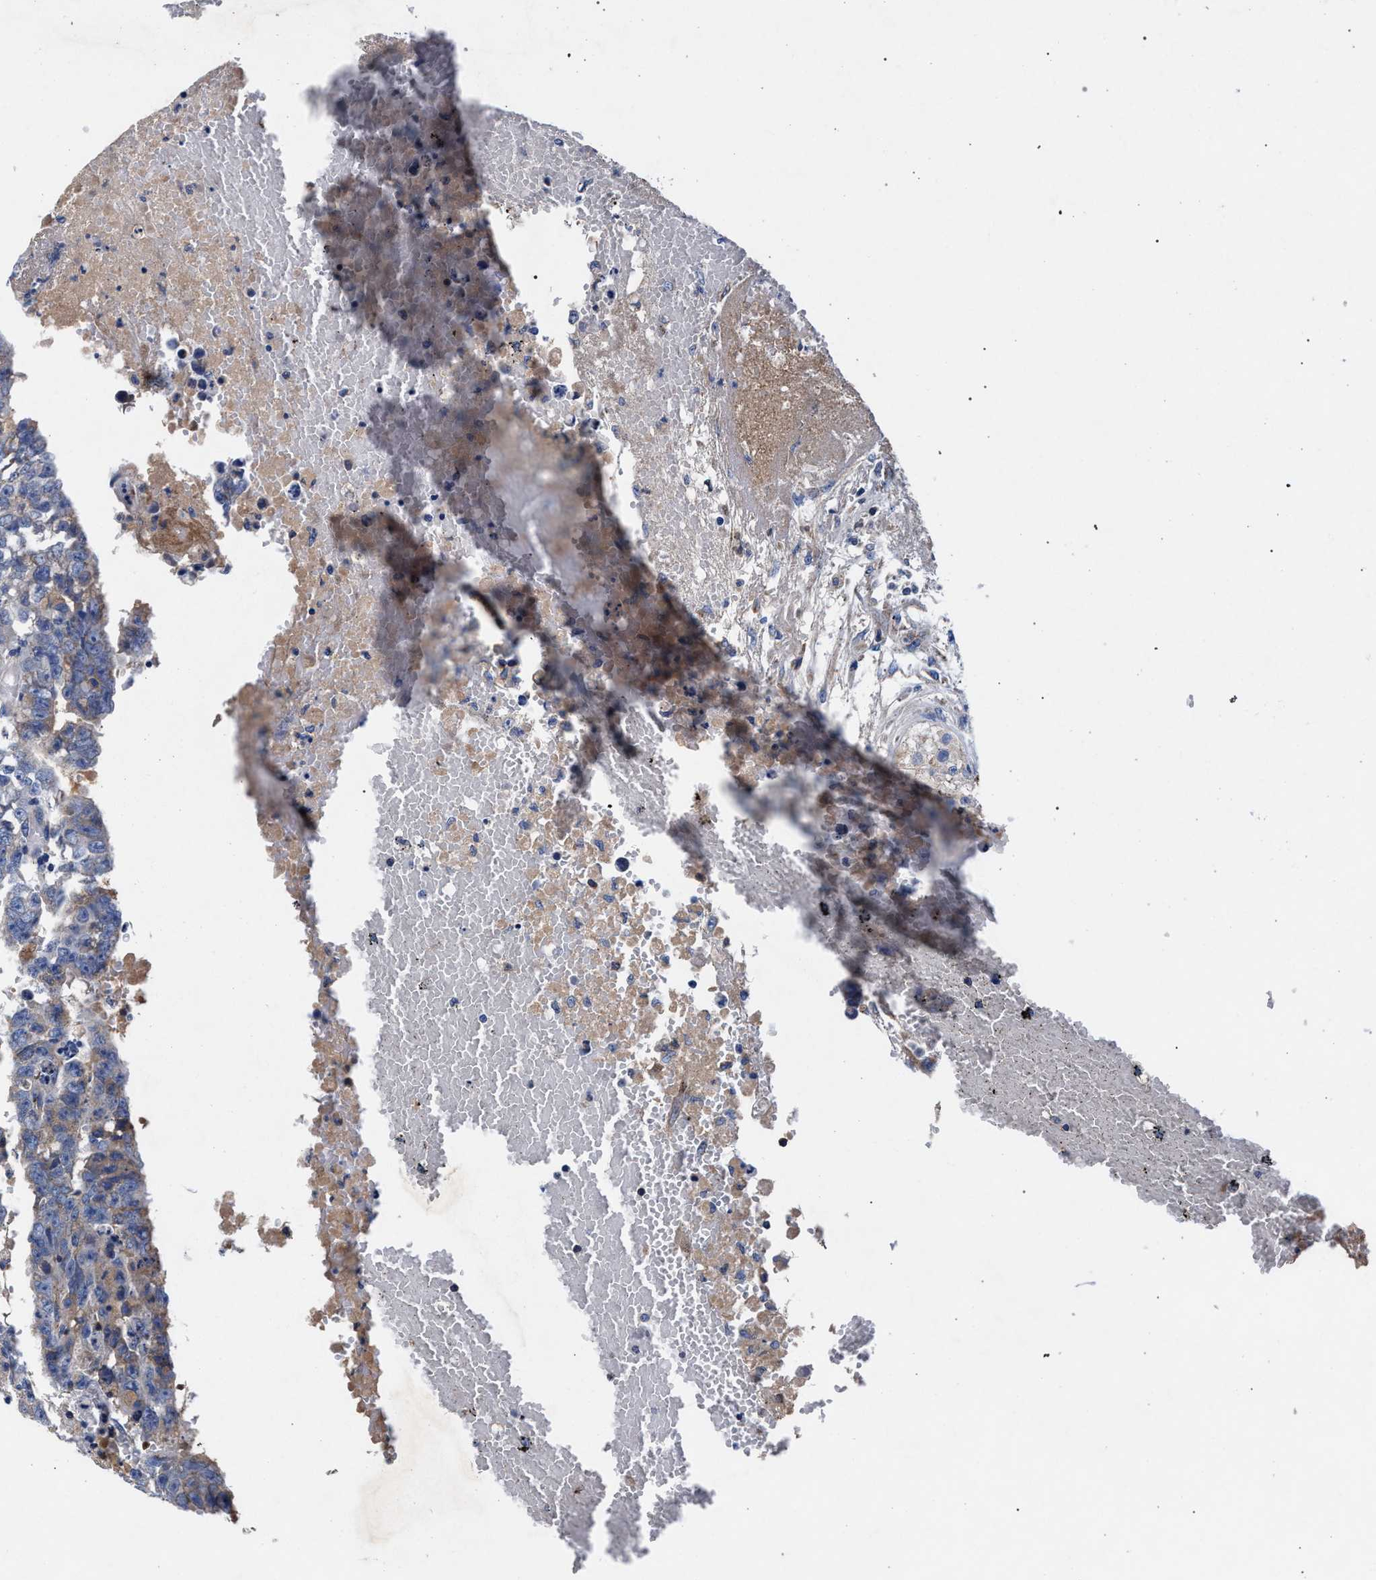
{"staining": {"intensity": "weak", "quantity": "<25%", "location": "cytoplasmic/membranous"}, "tissue": "testis cancer", "cell_type": "Tumor cells", "image_type": "cancer", "snomed": [{"axis": "morphology", "description": "Carcinoma, Embryonal, NOS"}, {"axis": "topography", "description": "Testis"}], "caption": "Tumor cells show no significant staining in testis cancer (embryonal carcinoma).", "gene": "ACOX1", "patient": {"sex": "male", "age": 25}}